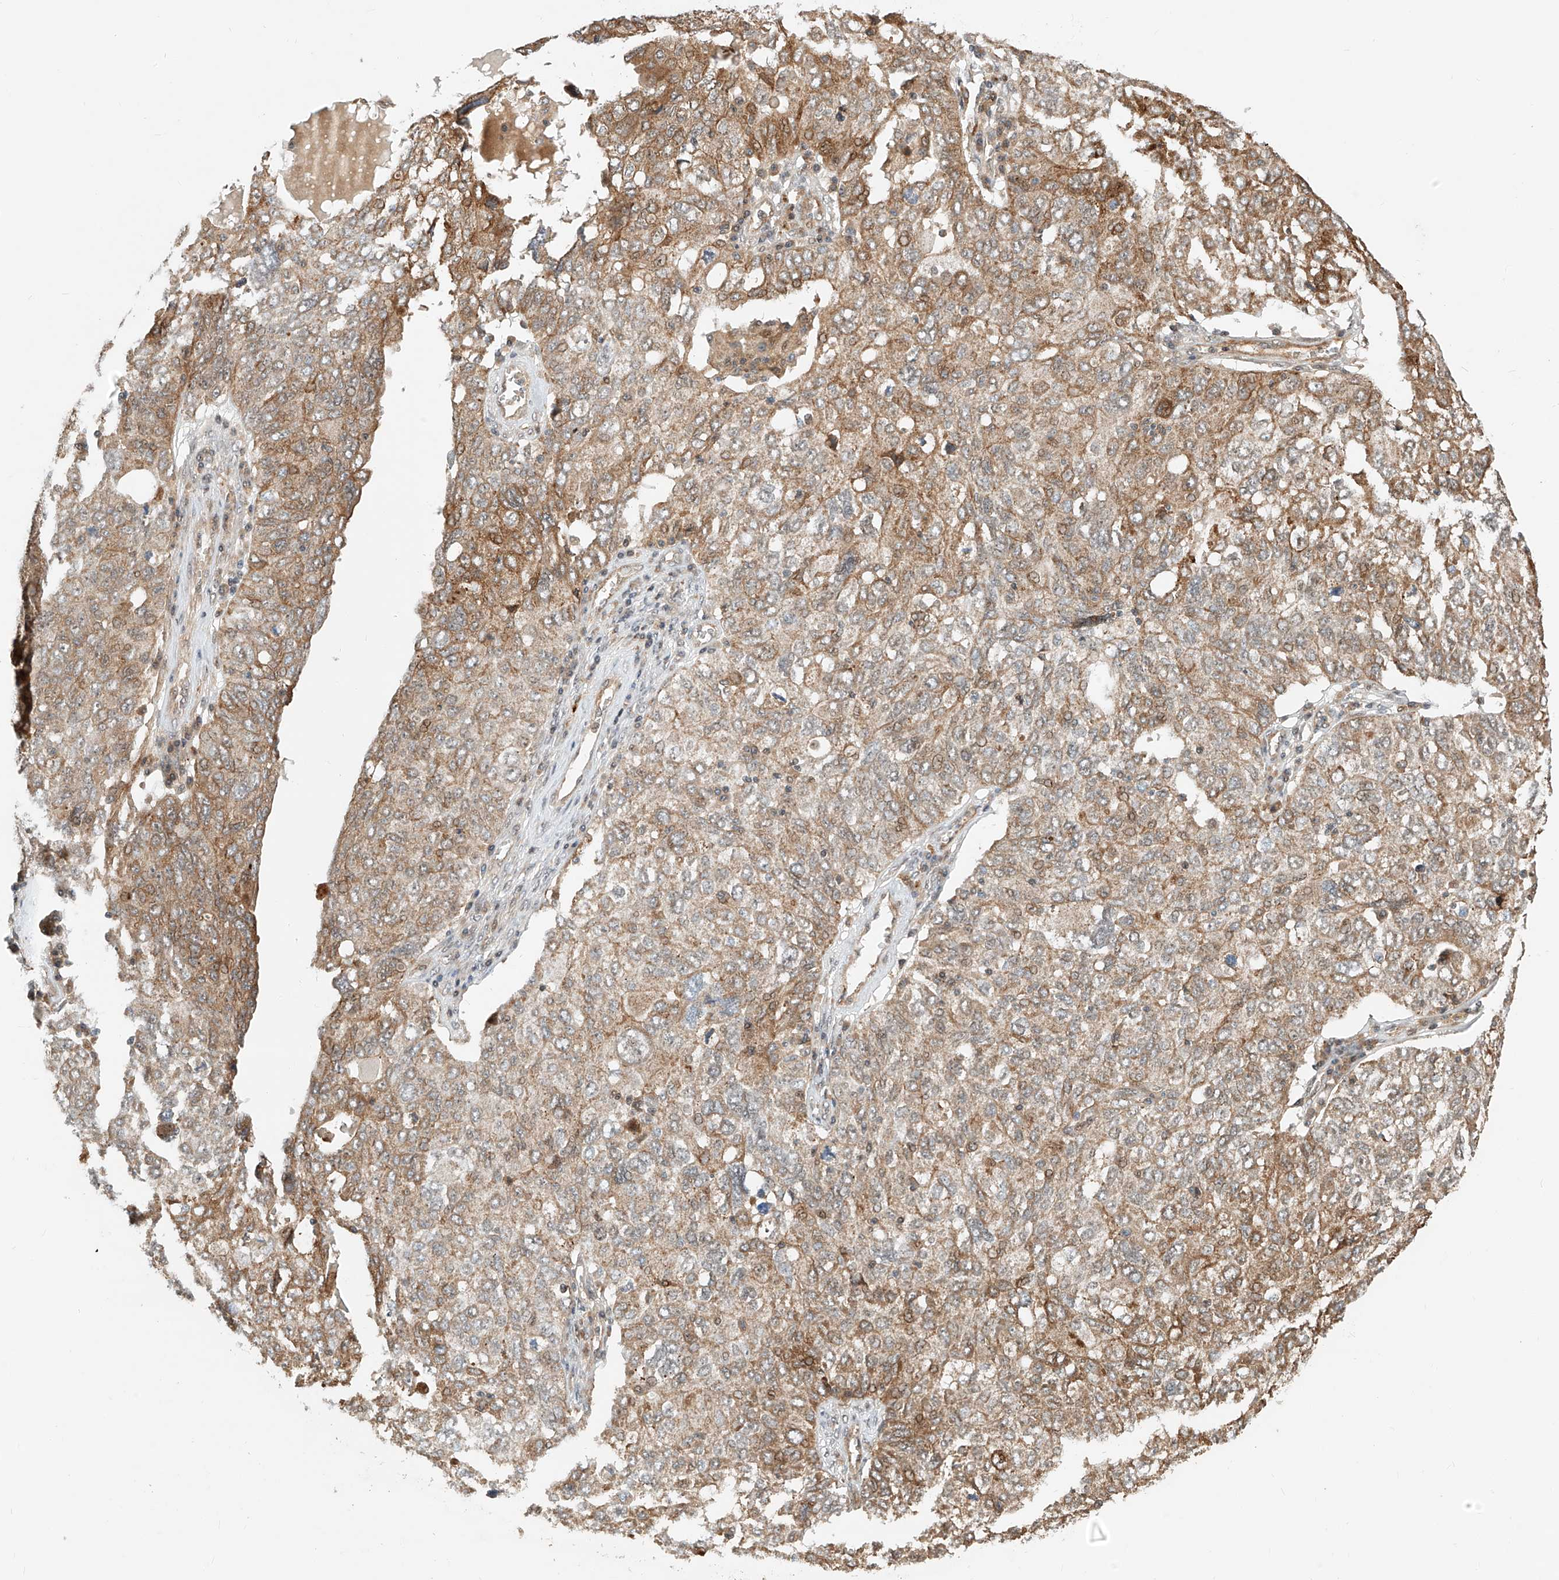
{"staining": {"intensity": "moderate", "quantity": ">75%", "location": "cytoplasmic/membranous"}, "tissue": "ovarian cancer", "cell_type": "Tumor cells", "image_type": "cancer", "snomed": [{"axis": "morphology", "description": "Carcinoma, endometroid"}, {"axis": "topography", "description": "Ovary"}], "caption": "Protein expression analysis of ovarian cancer (endometroid carcinoma) shows moderate cytoplasmic/membranous positivity in about >75% of tumor cells. Using DAB (brown) and hematoxylin (blue) stains, captured at high magnification using brightfield microscopy.", "gene": "CPAMD8", "patient": {"sex": "female", "age": 62}}